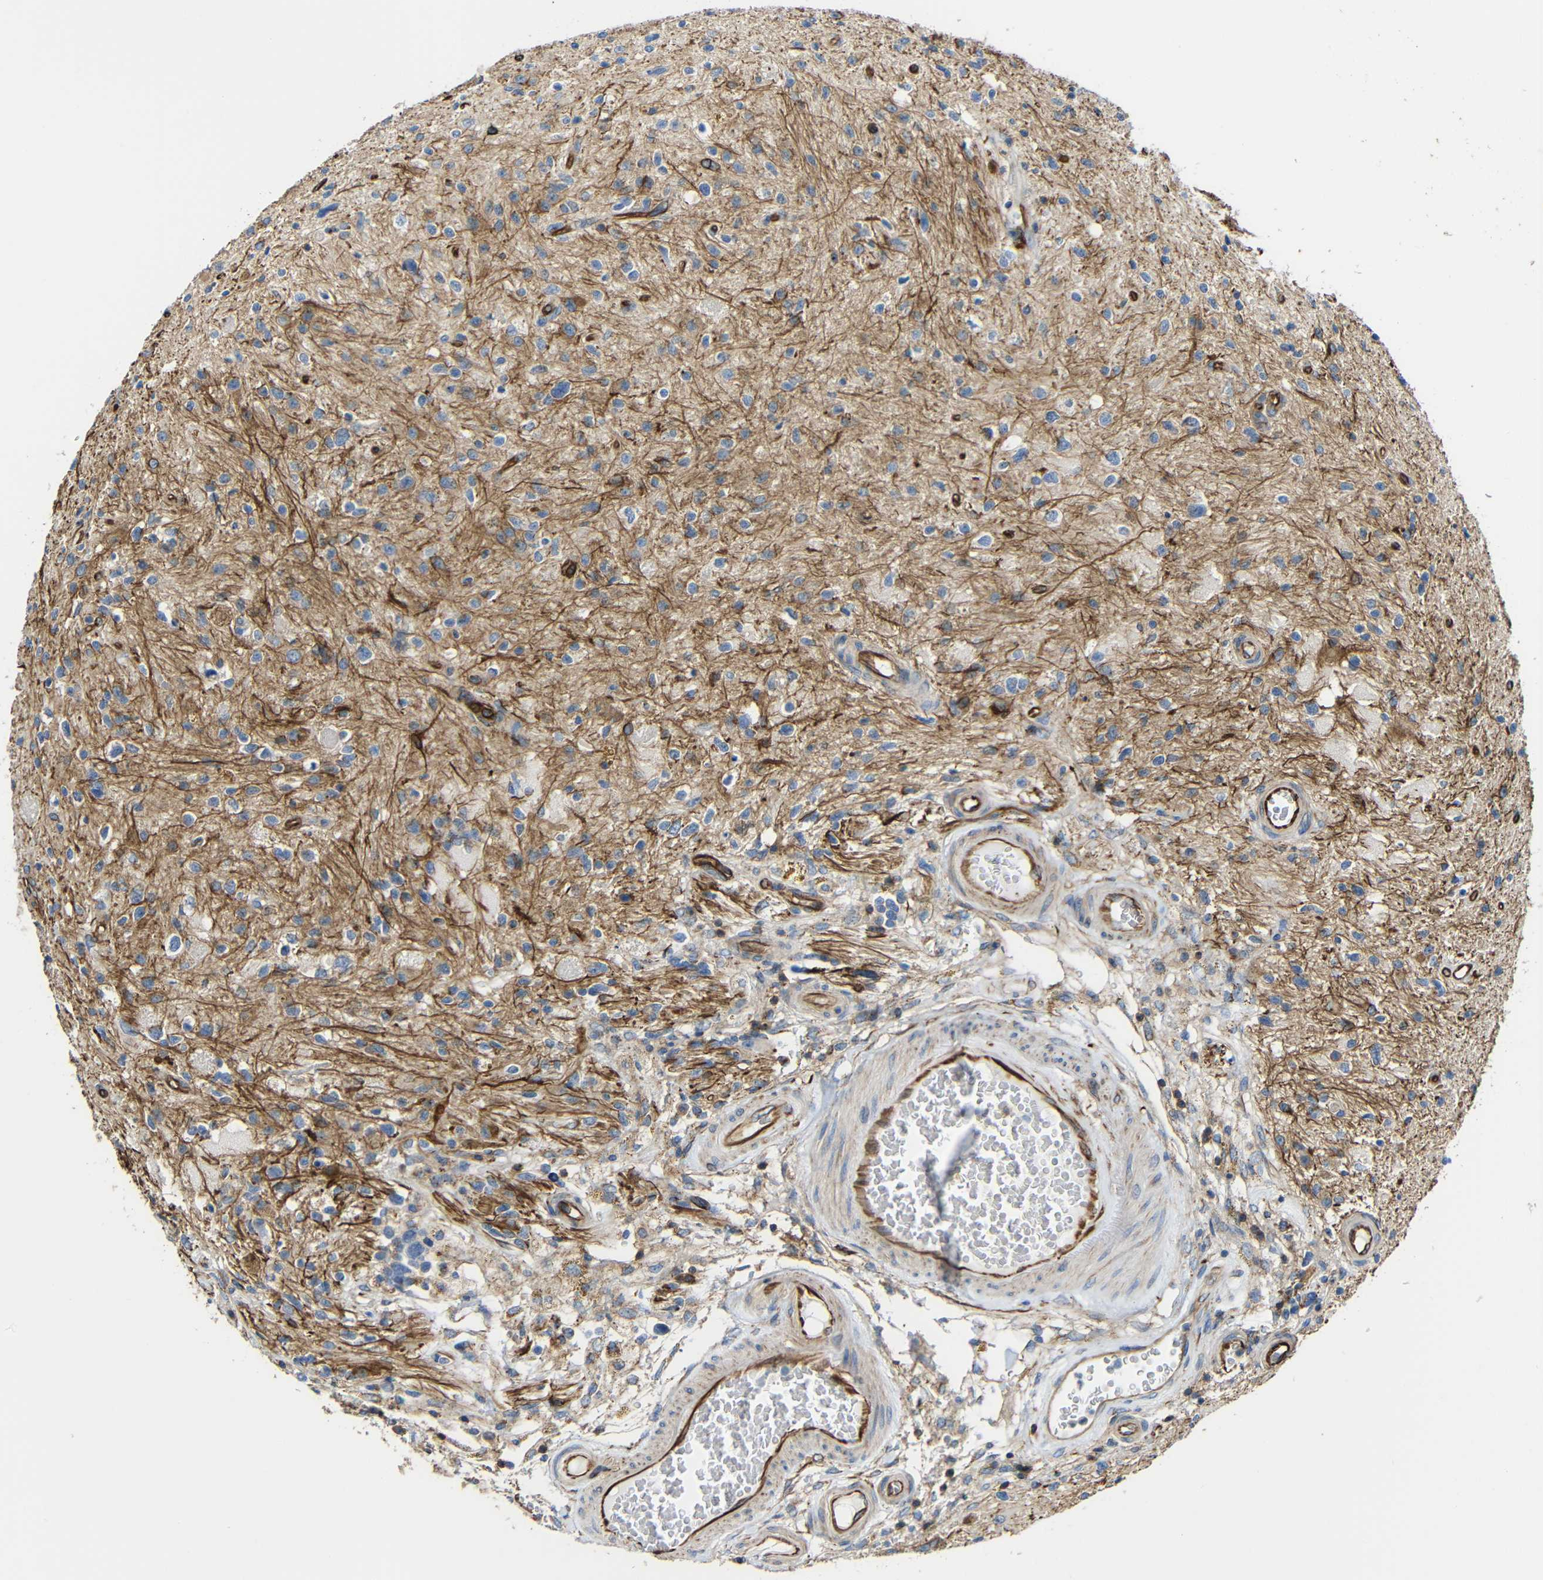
{"staining": {"intensity": "moderate", "quantity": ">75%", "location": "cytoplasmic/membranous"}, "tissue": "glioma", "cell_type": "Tumor cells", "image_type": "cancer", "snomed": [{"axis": "morphology", "description": "Glioma, malignant, High grade"}, {"axis": "topography", "description": "Brain"}], "caption": "DAB immunohistochemical staining of human glioma exhibits moderate cytoplasmic/membranous protein expression in about >75% of tumor cells.", "gene": "IGSF10", "patient": {"sex": "male", "age": 33}}